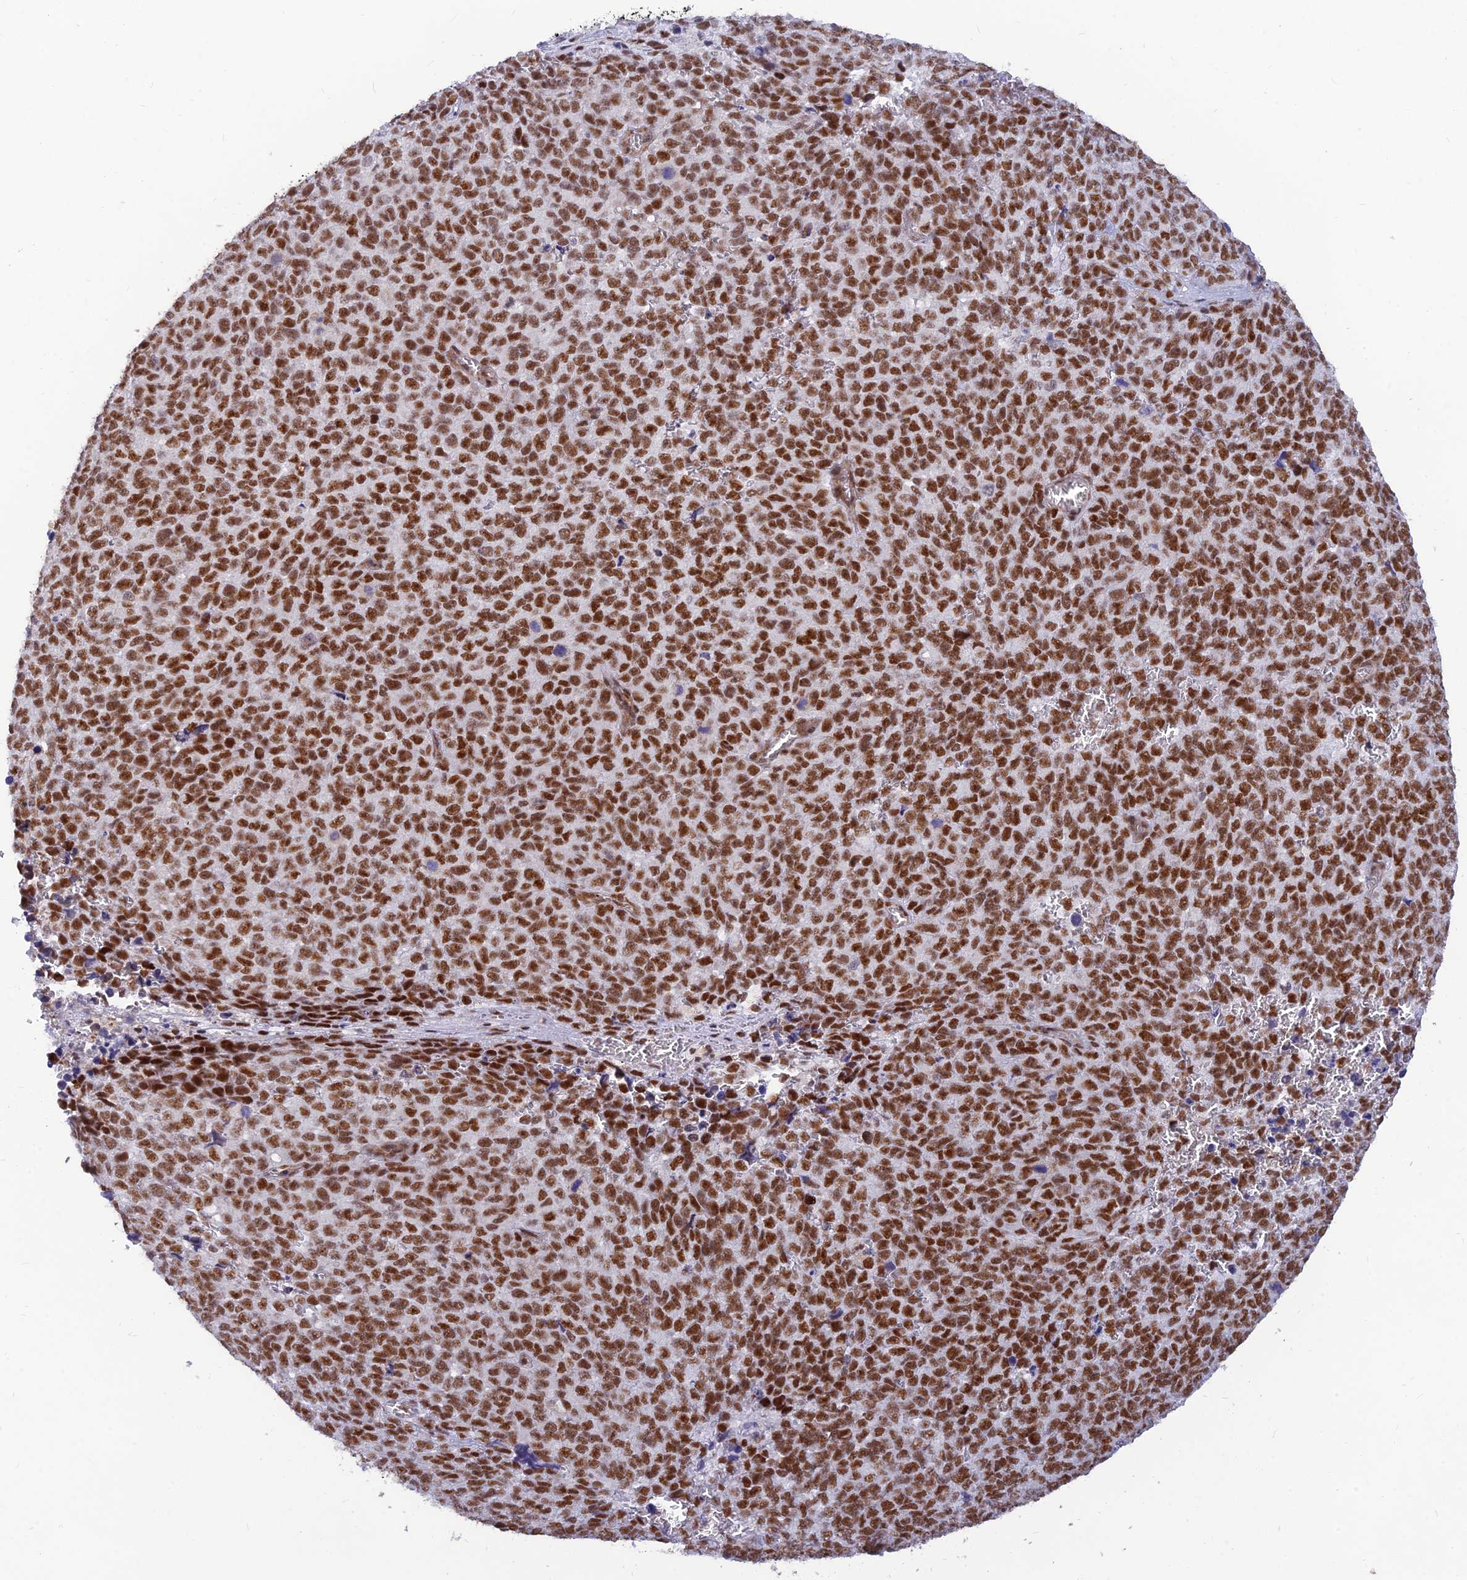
{"staining": {"intensity": "strong", "quantity": ">75%", "location": "nuclear"}, "tissue": "melanoma", "cell_type": "Tumor cells", "image_type": "cancer", "snomed": [{"axis": "morphology", "description": "Malignant melanoma, NOS"}, {"axis": "topography", "description": "Nose, NOS"}], "caption": "Strong nuclear protein staining is present in about >75% of tumor cells in malignant melanoma.", "gene": "CLK4", "patient": {"sex": "female", "age": 48}}